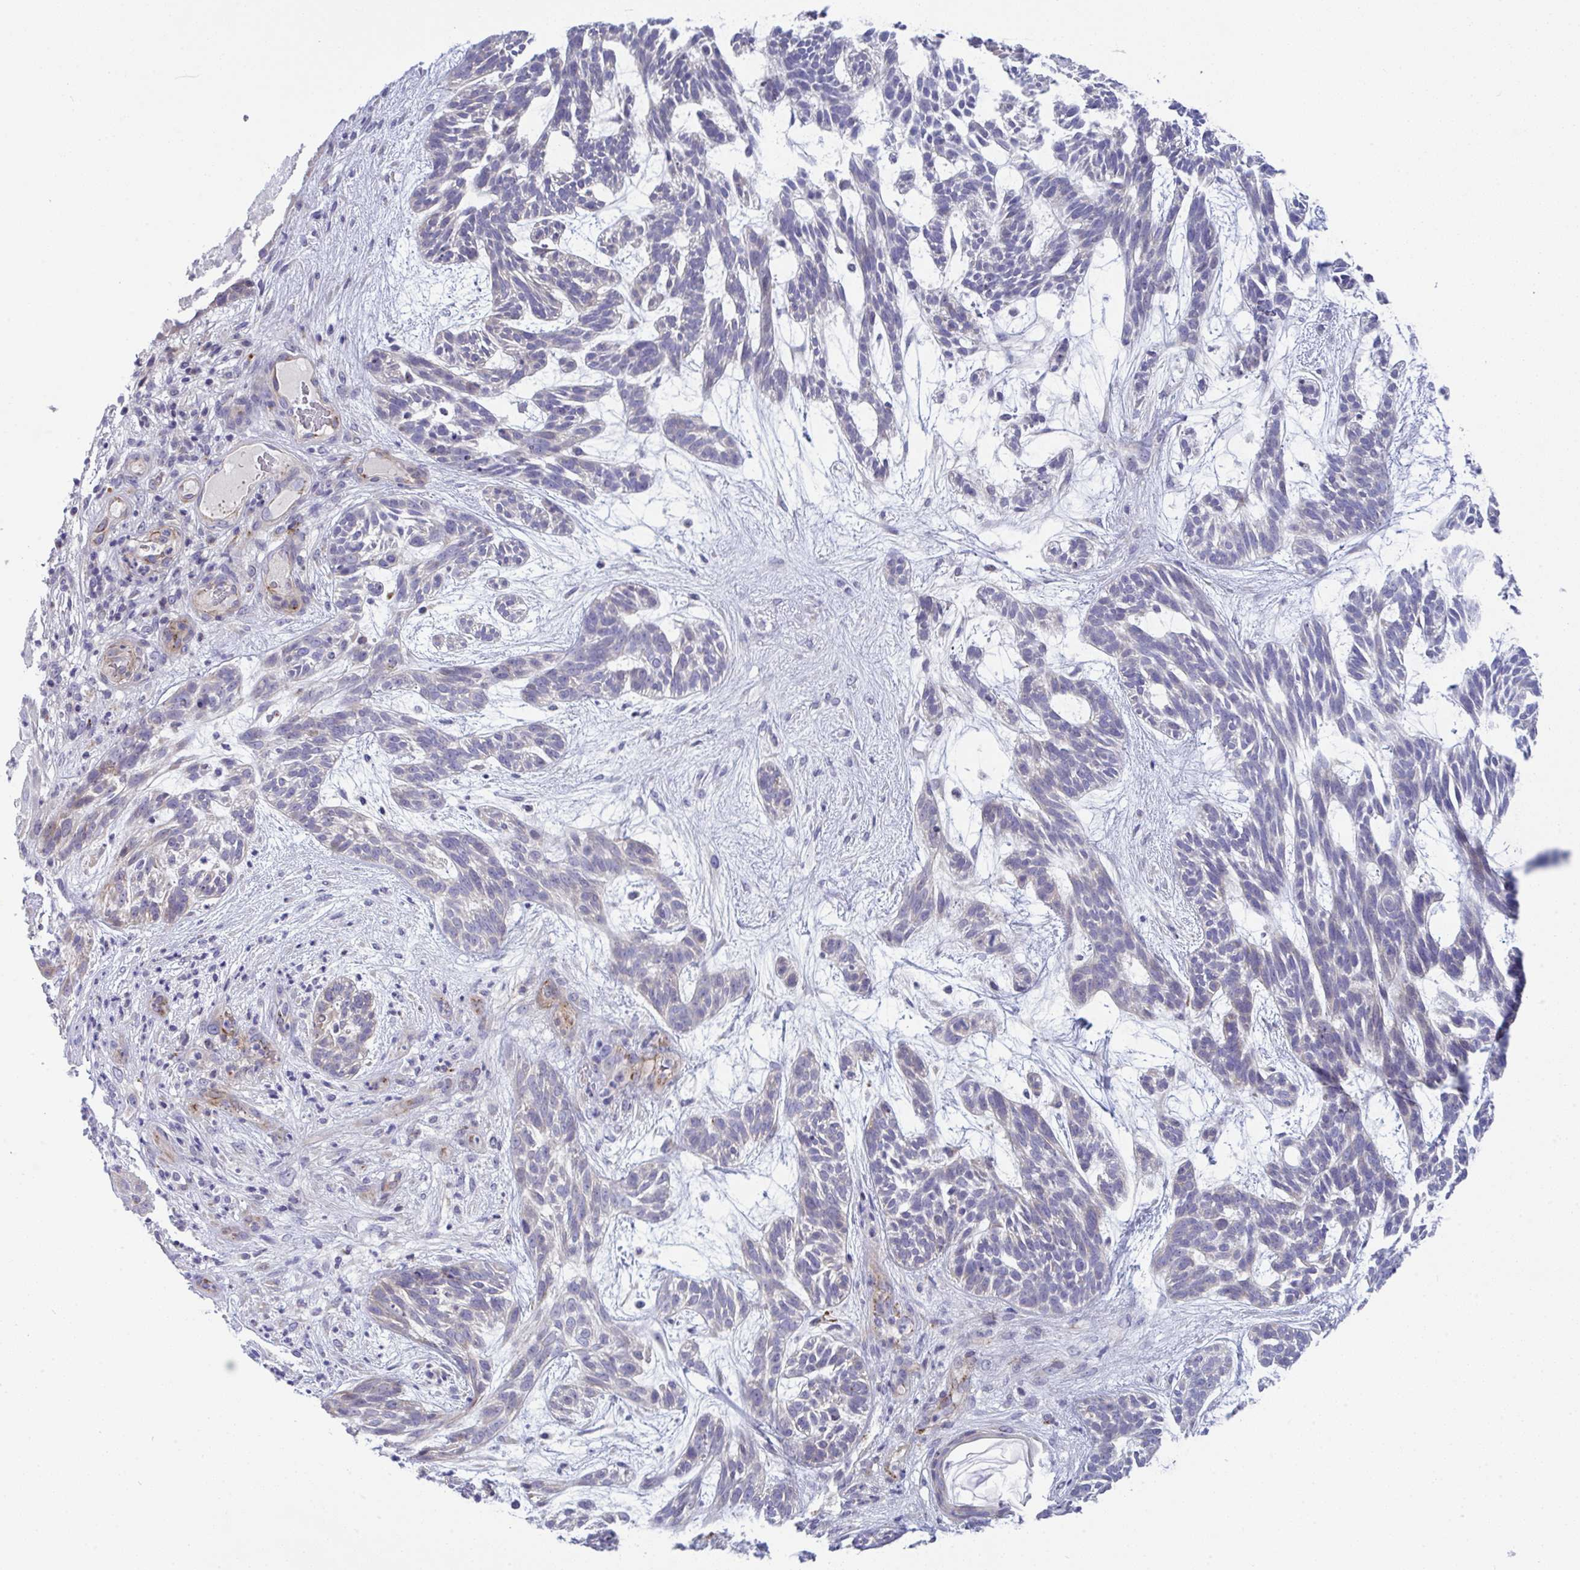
{"staining": {"intensity": "negative", "quantity": "none", "location": "none"}, "tissue": "skin cancer", "cell_type": "Tumor cells", "image_type": "cancer", "snomed": [{"axis": "morphology", "description": "Basal cell carcinoma"}, {"axis": "topography", "description": "Skin"}, {"axis": "topography", "description": "Skin, foot"}], "caption": "High magnification brightfield microscopy of skin cancer stained with DAB (3,3'-diaminobenzidine) (brown) and counterstained with hematoxylin (blue): tumor cells show no significant positivity.", "gene": "TOR1AIP2", "patient": {"sex": "female", "age": 77}}